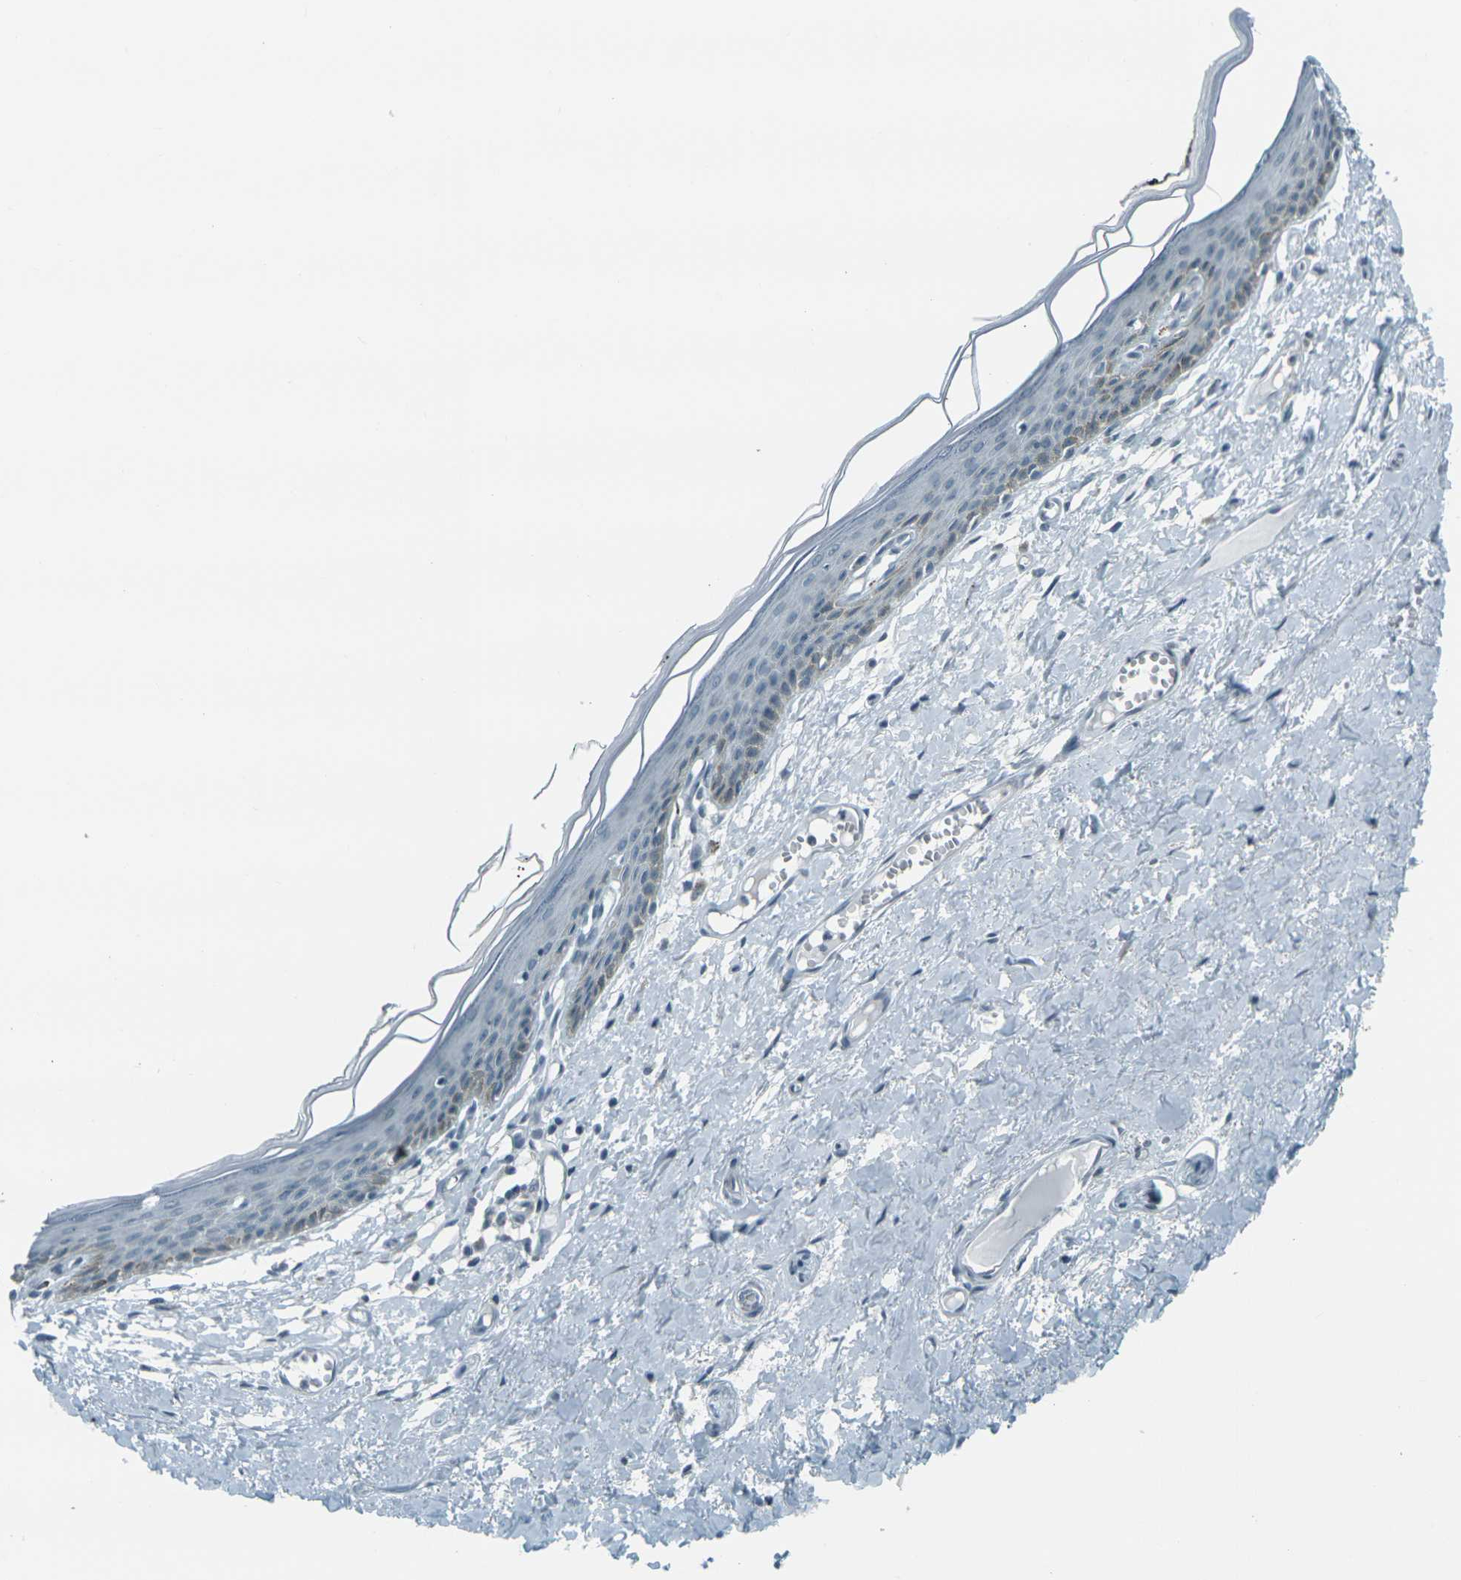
{"staining": {"intensity": "weak", "quantity": "<25%", "location": "cytoplasmic/membranous"}, "tissue": "skin", "cell_type": "Epidermal cells", "image_type": "normal", "snomed": [{"axis": "morphology", "description": "Normal tissue, NOS"}, {"axis": "topography", "description": "Vulva"}], "caption": "The image displays no staining of epidermal cells in normal skin. (DAB IHC, high magnification).", "gene": "H2BC1", "patient": {"sex": "female", "age": 54}}